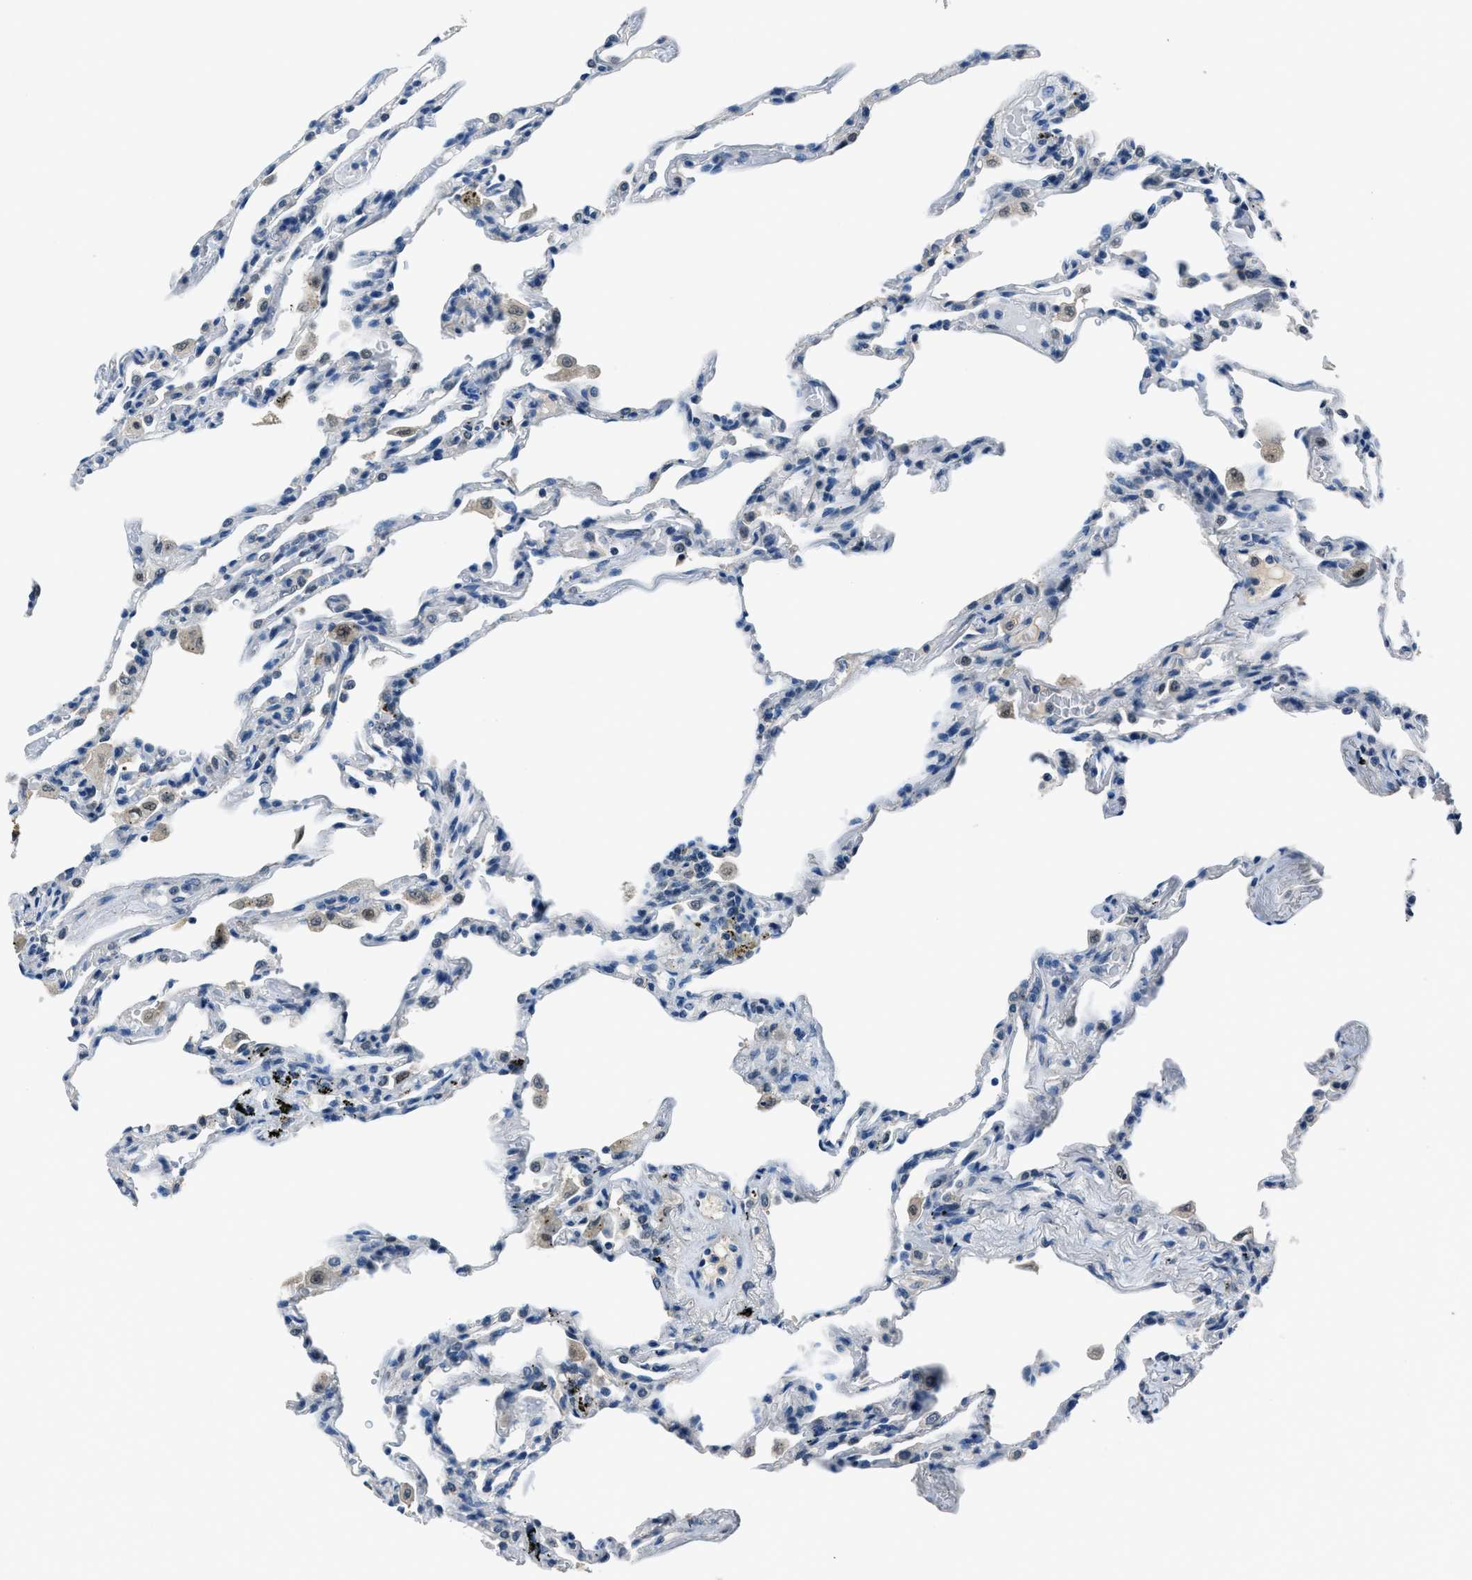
{"staining": {"intensity": "negative", "quantity": "none", "location": "none"}, "tissue": "lung", "cell_type": "Alveolar cells", "image_type": "normal", "snomed": [{"axis": "morphology", "description": "Normal tissue, NOS"}, {"axis": "topography", "description": "Lung"}], "caption": "The photomicrograph demonstrates no significant positivity in alveolar cells of lung. (Brightfield microscopy of DAB (3,3'-diaminobenzidine) immunohistochemistry at high magnification).", "gene": "DUSP19", "patient": {"sex": "male", "age": 59}}